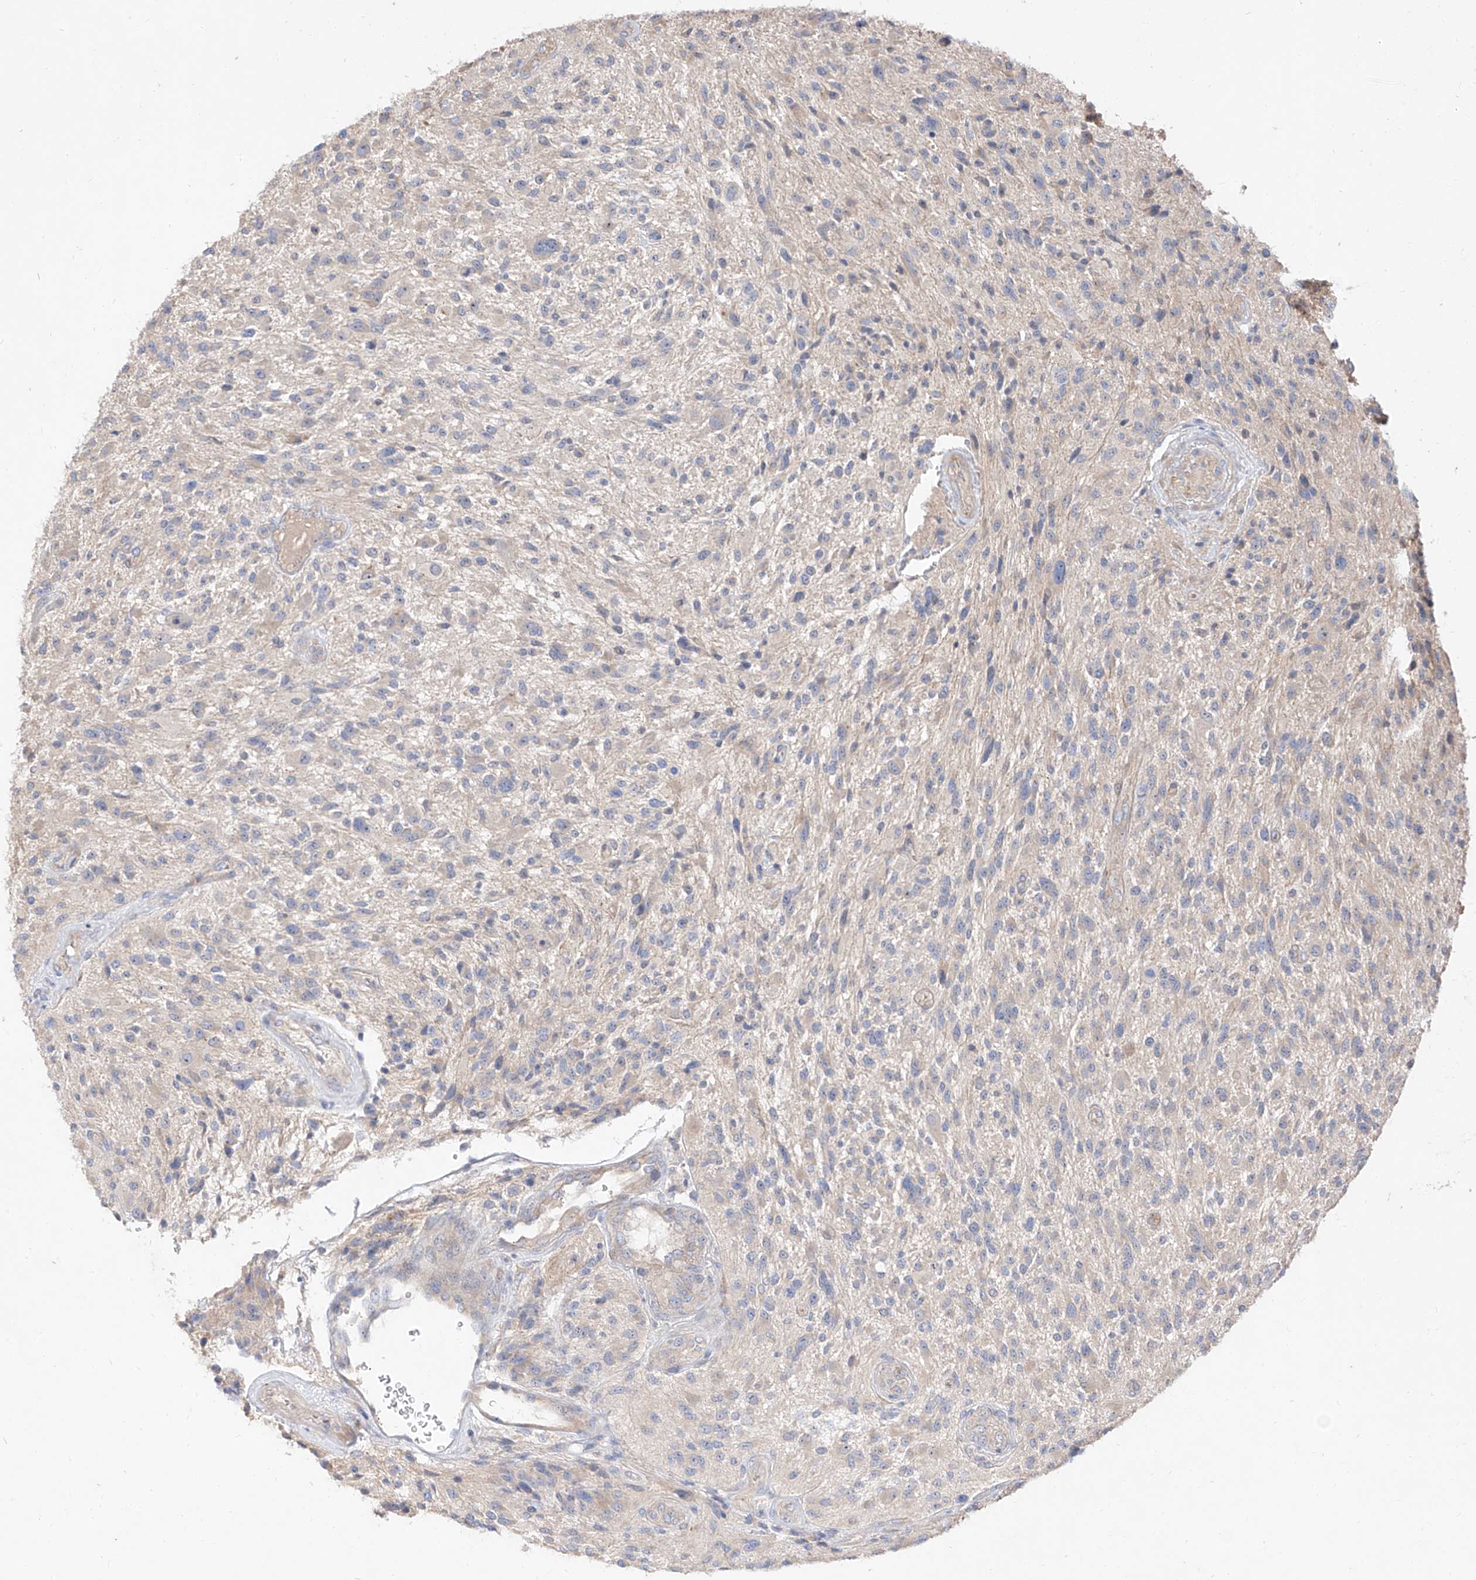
{"staining": {"intensity": "negative", "quantity": "none", "location": "none"}, "tissue": "glioma", "cell_type": "Tumor cells", "image_type": "cancer", "snomed": [{"axis": "morphology", "description": "Glioma, malignant, High grade"}, {"axis": "topography", "description": "Brain"}], "caption": "A photomicrograph of human glioma is negative for staining in tumor cells.", "gene": "DIRAS3", "patient": {"sex": "male", "age": 47}}